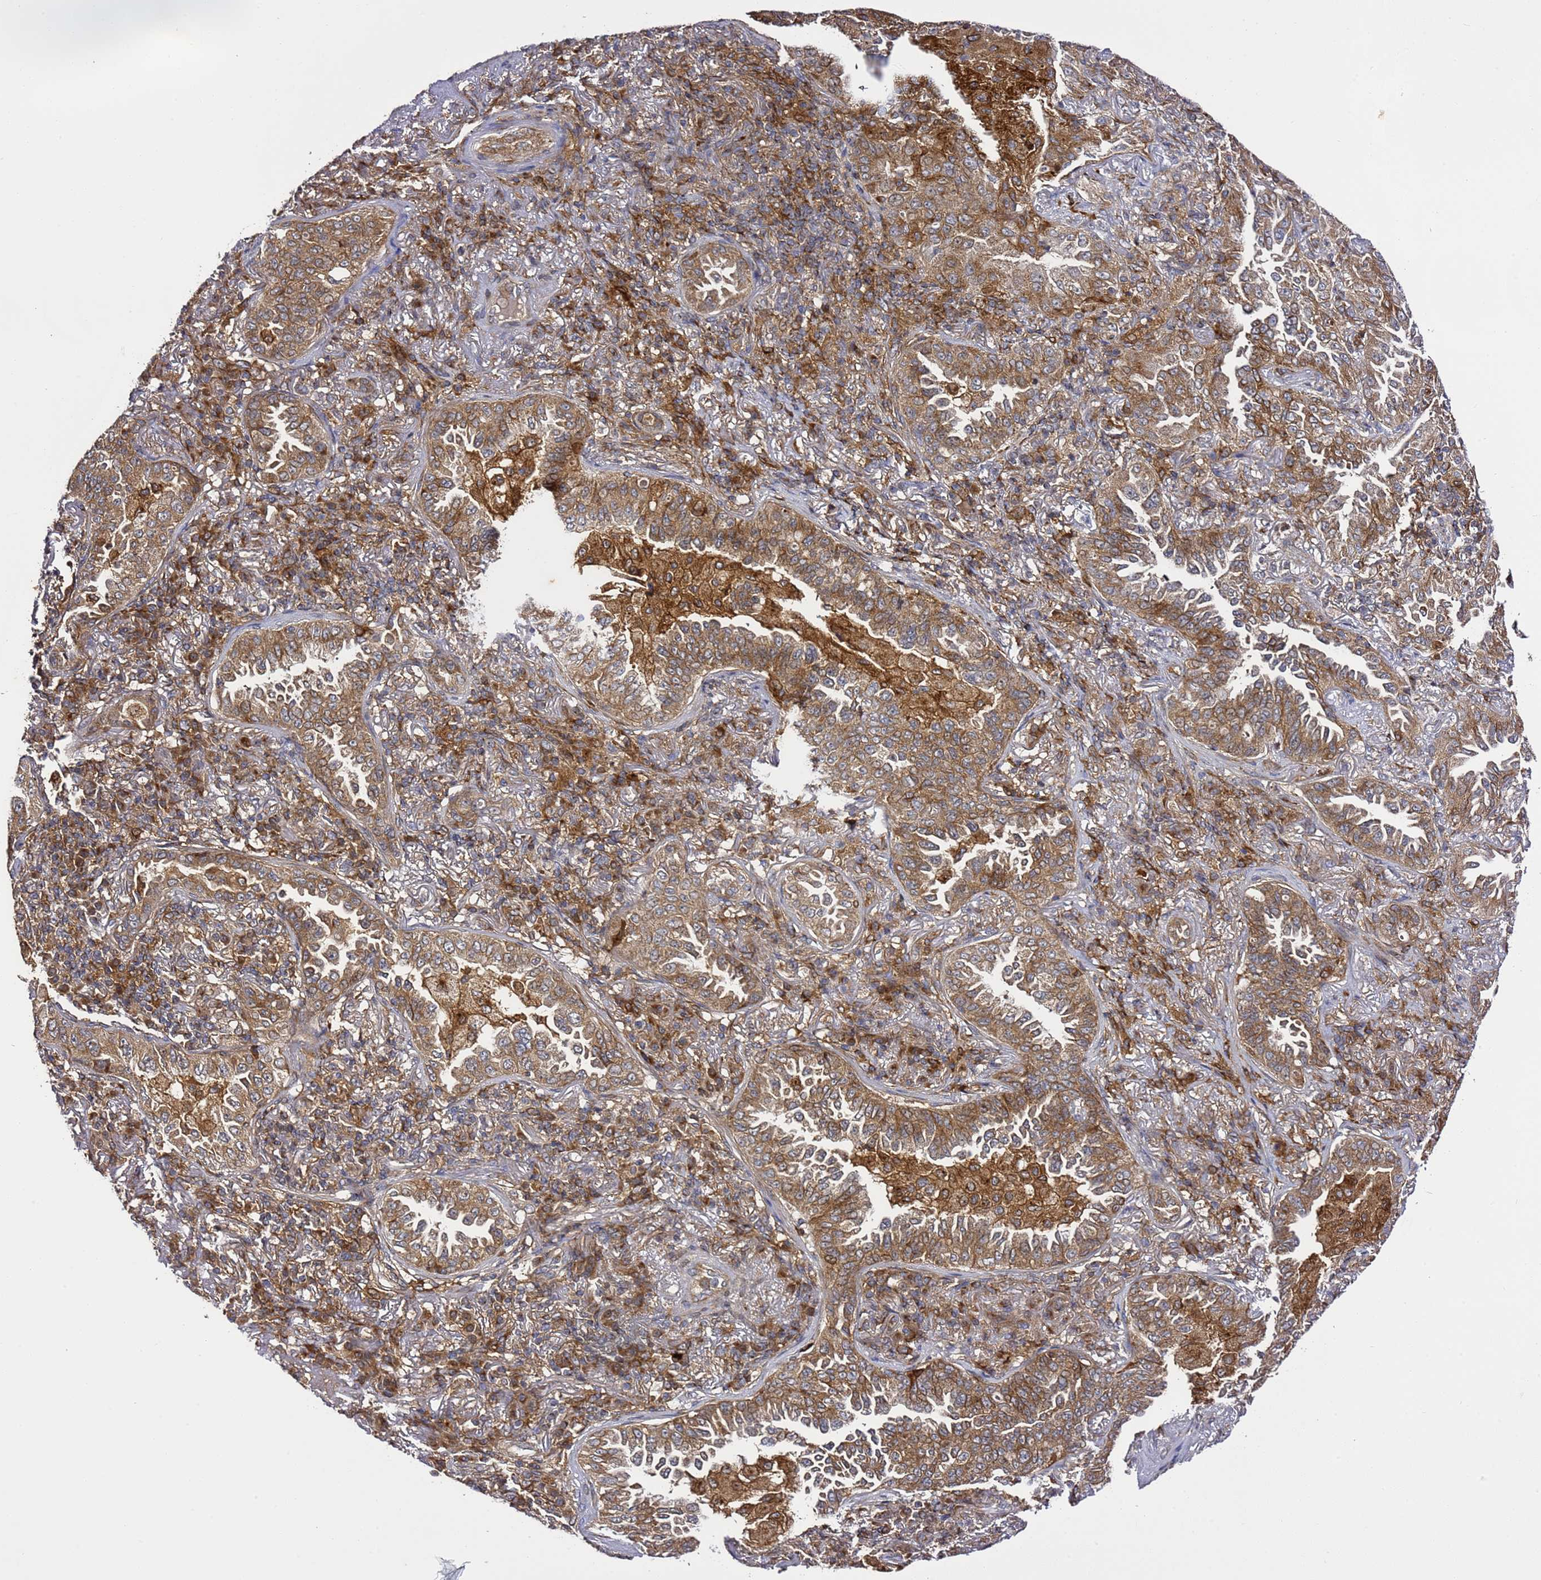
{"staining": {"intensity": "moderate", "quantity": ">75%", "location": "cytoplasmic/membranous"}, "tissue": "lung cancer", "cell_type": "Tumor cells", "image_type": "cancer", "snomed": [{"axis": "morphology", "description": "Adenocarcinoma, NOS"}, {"axis": "topography", "description": "Lung"}], "caption": "Moderate cytoplasmic/membranous staining is seen in about >75% of tumor cells in lung cancer. (DAB = brown stain, brightfield microscopy at high magnification).", "gene": "TMEM176B", "patient": {"sex": "female", "age": 69}}